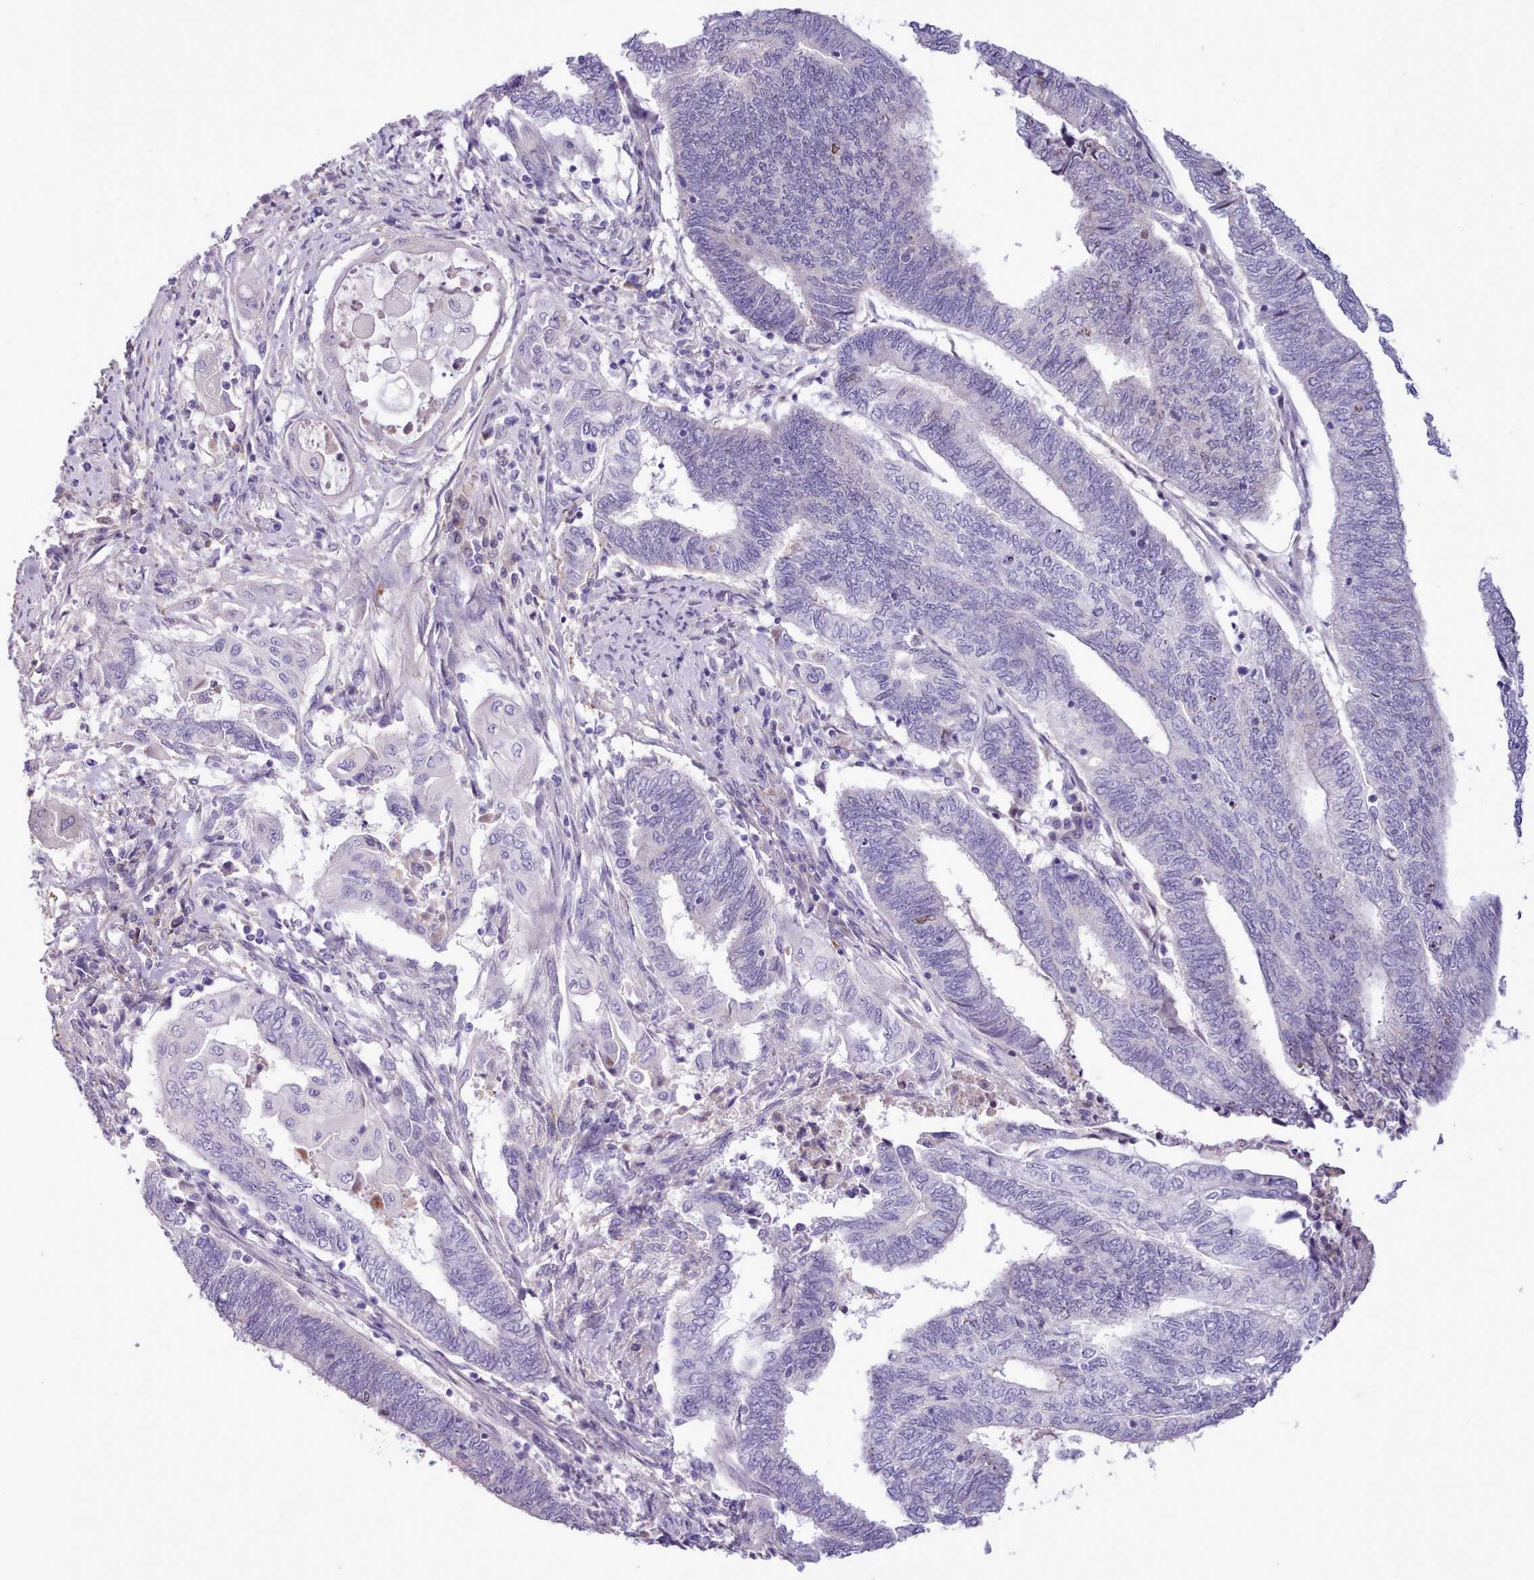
{"staining": {"intensity": "negative", "quantity": "none", "location": "none"}, "tissue": "endometrial cancer", "cell_type": "Tumor cells", "image_type": "cancer", "snomed": [{"axis": "morphology", "description": "Adenocarcinoma, NOS"}, {"axis": "topography", "description": "Uterus"}, {"axis": "topography", "description": "Endometrium"}], "caption": "Immunohistochemistry (IHC) of human adenocarcinoma (endometrial) reveals no positivity in tumor cells. (Brightfield microscopy of DAB (3,3'-diaminobenzidine) immunohistochemistry (IHC) at high magnification).", "gene": "CYP2A13", "patient": {"sex": "female", "age": 70}}